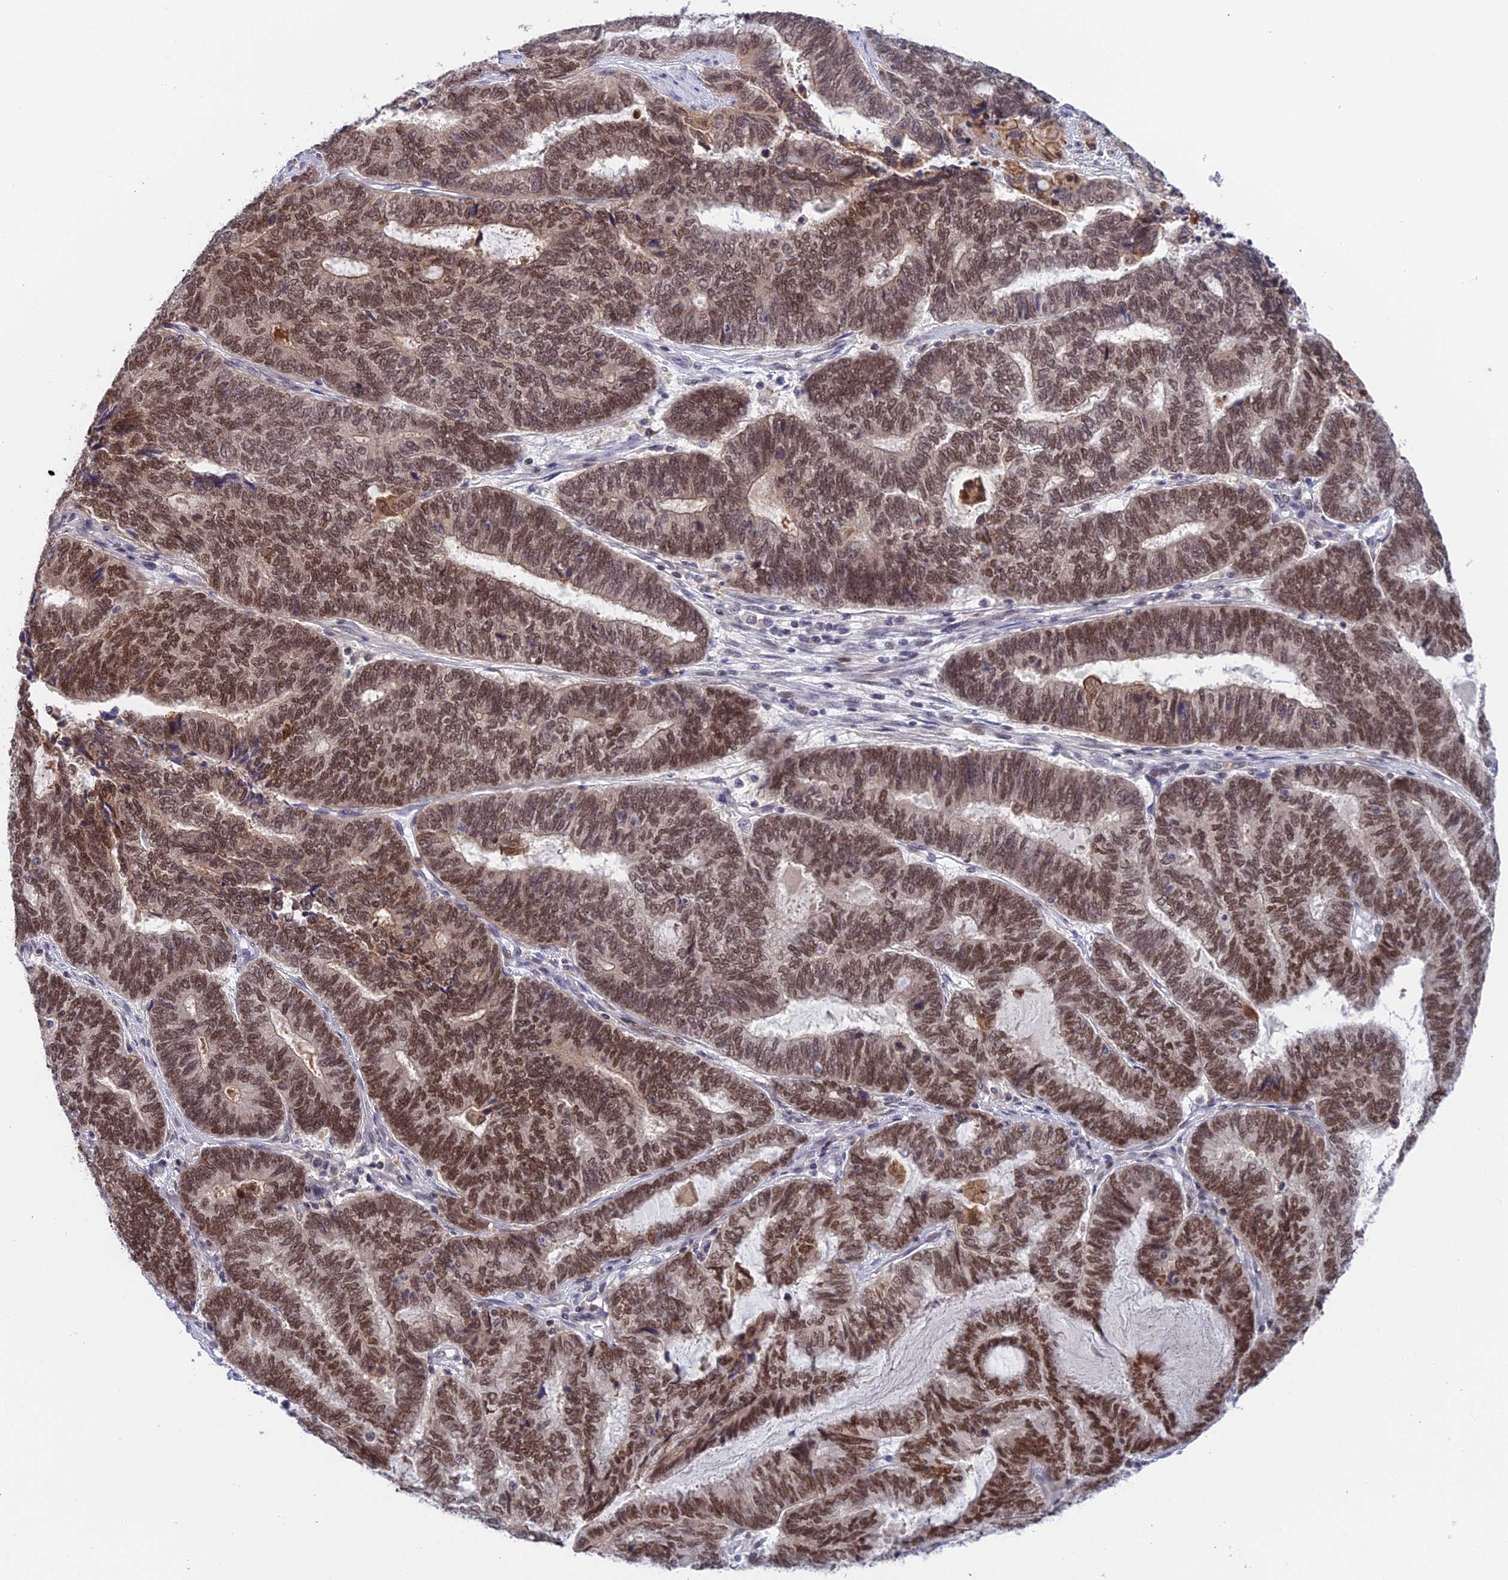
{"staining": {"intensity": "moderate", "quantity": ">75%", "location": "nuclear"}, "tissue": "endometrial cancer", "cell_type": "Tumor cells", "image_type": "cancer", "snomed": [{"axis": "morphology", "description": "Adenocarcinoma, NOS"}, {"axis": "topography", "description": "Uterus"}, {"axis": "topography", "description": "Endometrium"}], "caption": "Immunohistochemical staining of endometrial adenocarcinoma reveals moderate nuclear protein positivity in about >75% of tumor cells. (DAB (3,3'-diaminobenzidine) = brown stain, brightfield microscopy at high magnification).", "gene": "TCEA1", "patient": {"sex": "female", "age": 70}}